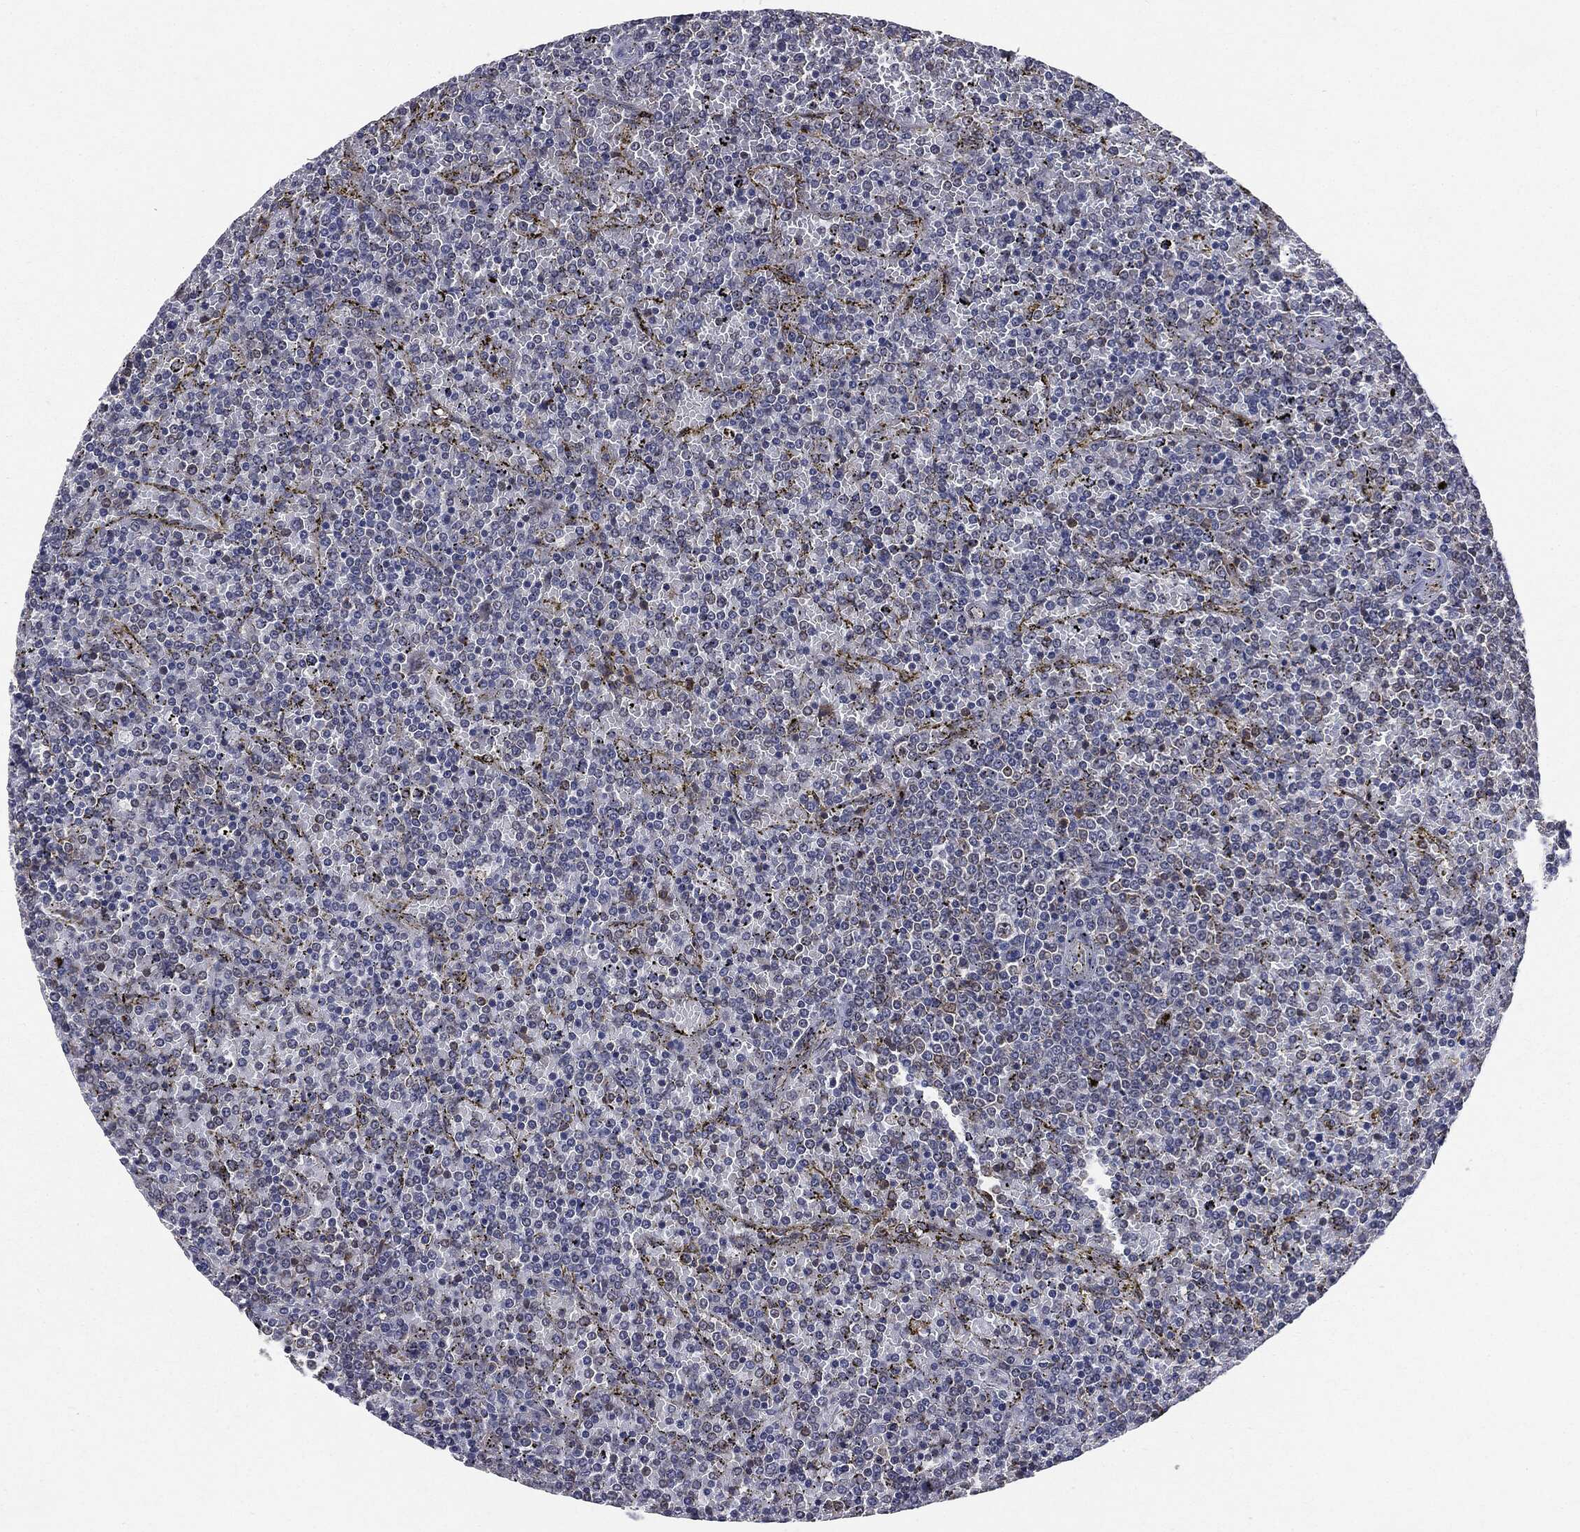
{"staining": {"intensity": "negative", "quantity": "none", "location": "none"}, "tissue": "lymphoma", "cell_type": "Tumor cells", "image_type": "cancer", "snomed": [{"axis": "morphology", "description": "Malignant lymphoma, non-Hodgkin's type, Low grade"}, {"axis": "topography", "description": "Spleen"}], "caption": "The IHC micrograph has no significant expression in tumor cells of lymphoma tissue.", "gene": "TRMT1L", "patient": {"sex": "female", "age": 77}}